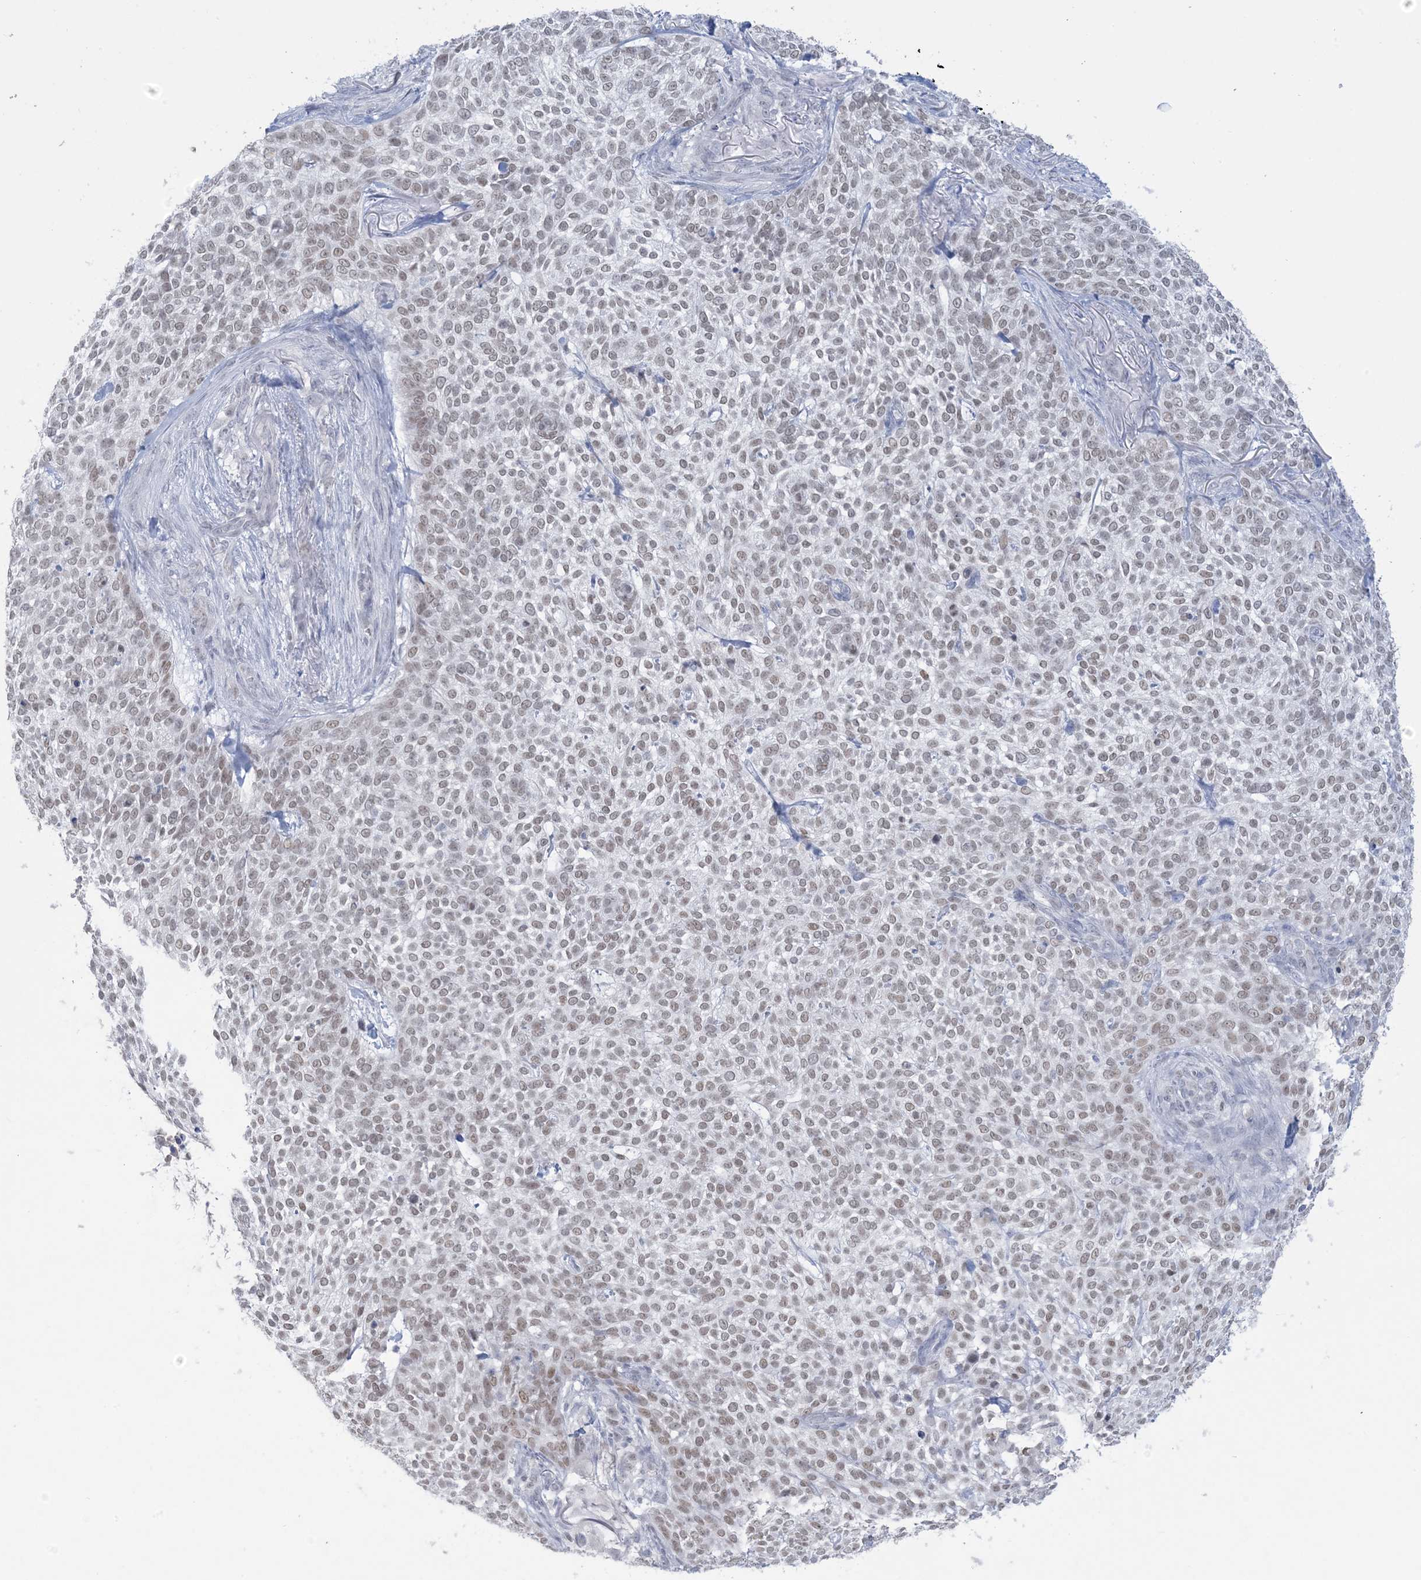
{"staining": {"intensity": "weak", "quantity": ">75%", "location": "nuclear"}, "tissue": "skin cancer", "cell_type": "Tumor cells", "image_type": "cancer", "snomed": [{"axis": "morphology", "description": "Basal cell carcinoma"}, {"axis": "topography", "description": "Skin"}], "caption": "The immunohistochemical stain highlights weak nuclear staining in tumor cells of skin cancer (basal cell carcinoma) tissue. The staining is performed using DAB brown chromogen to label protein expression. The nuclei are counter-stained blue using hematoxylin.", "gene": "HOMEZ", "patient": {"sex": "female", "age": 64}}